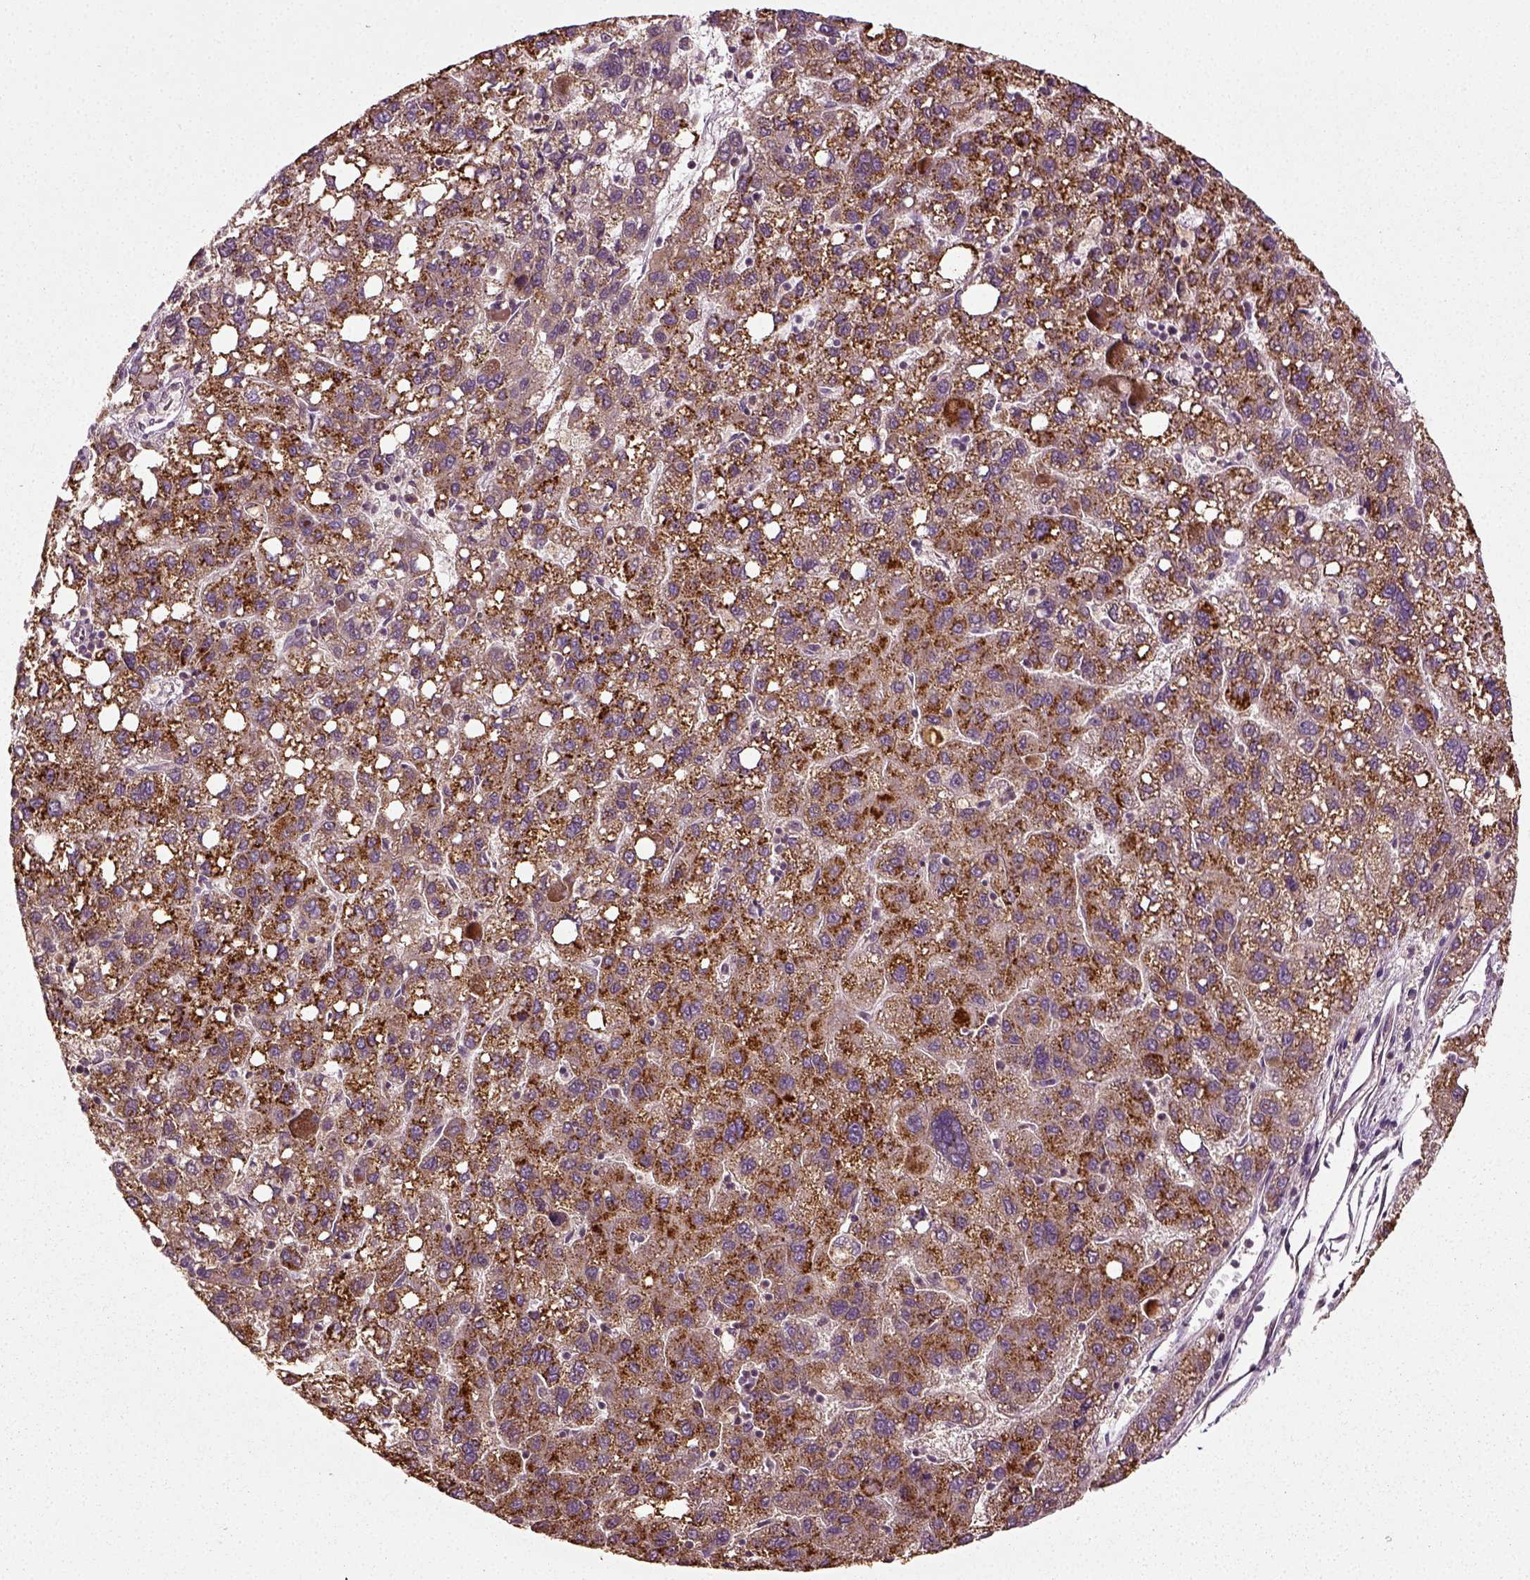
{"staining": {"intensity": "strong", "quantity": ">75%", "location": "cytoplasmic/membranous"}, "tissue": "liver cancer", "cell_type": "Tumor cells", "image_type": "cancer", "snomed": [{"axis": "morphology", "description": "Carcinoma, Hepatocellular, NOS"}, {"axis": "topography", "description": "Liver"}], "caption": "About >75% of tumor cells in human liver cancer display strong cytoplasmic/membranous protein staining as visualized by brown immunohistochemical staining.", "gene": "ERV3-1", "patient": {"sex": "female", "age": 82}}